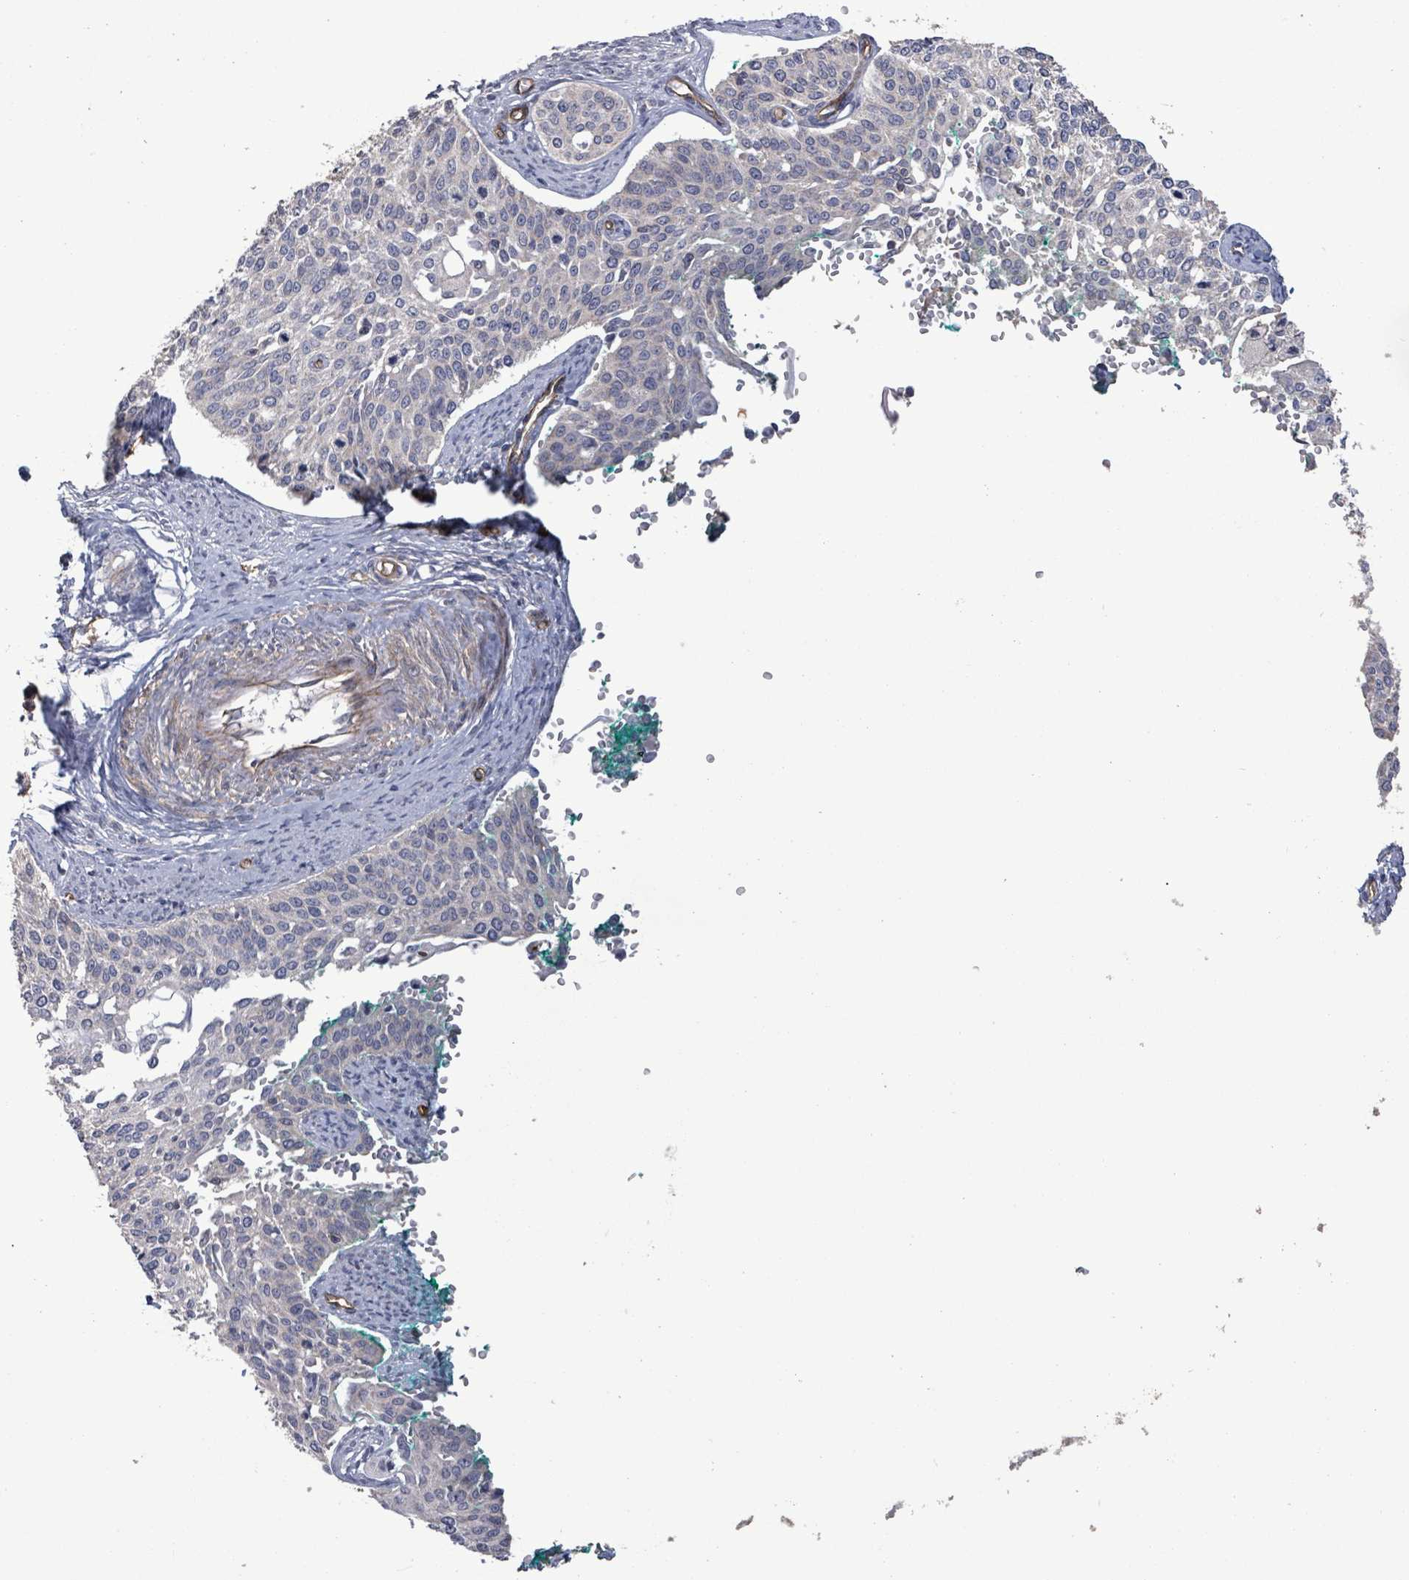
{"staining": {"intensity": "negative", "quantity": "none", "location": "none"}, "tissue": "cervical cancer", "cell_type": "Tumor cells", "image_type": "cancer", "snomed": [{"axis": "morphology", "description": "Squamous cell carcinoma, NOS"}, {"axis": "topography", "description": "Cervix"}], "caption": "A micrograph of cervical cancer stained for a protein exhibits no brown staining in tumor cells.", "gene": "KANK3", "patient": {"sex": "female", "age": 44}}